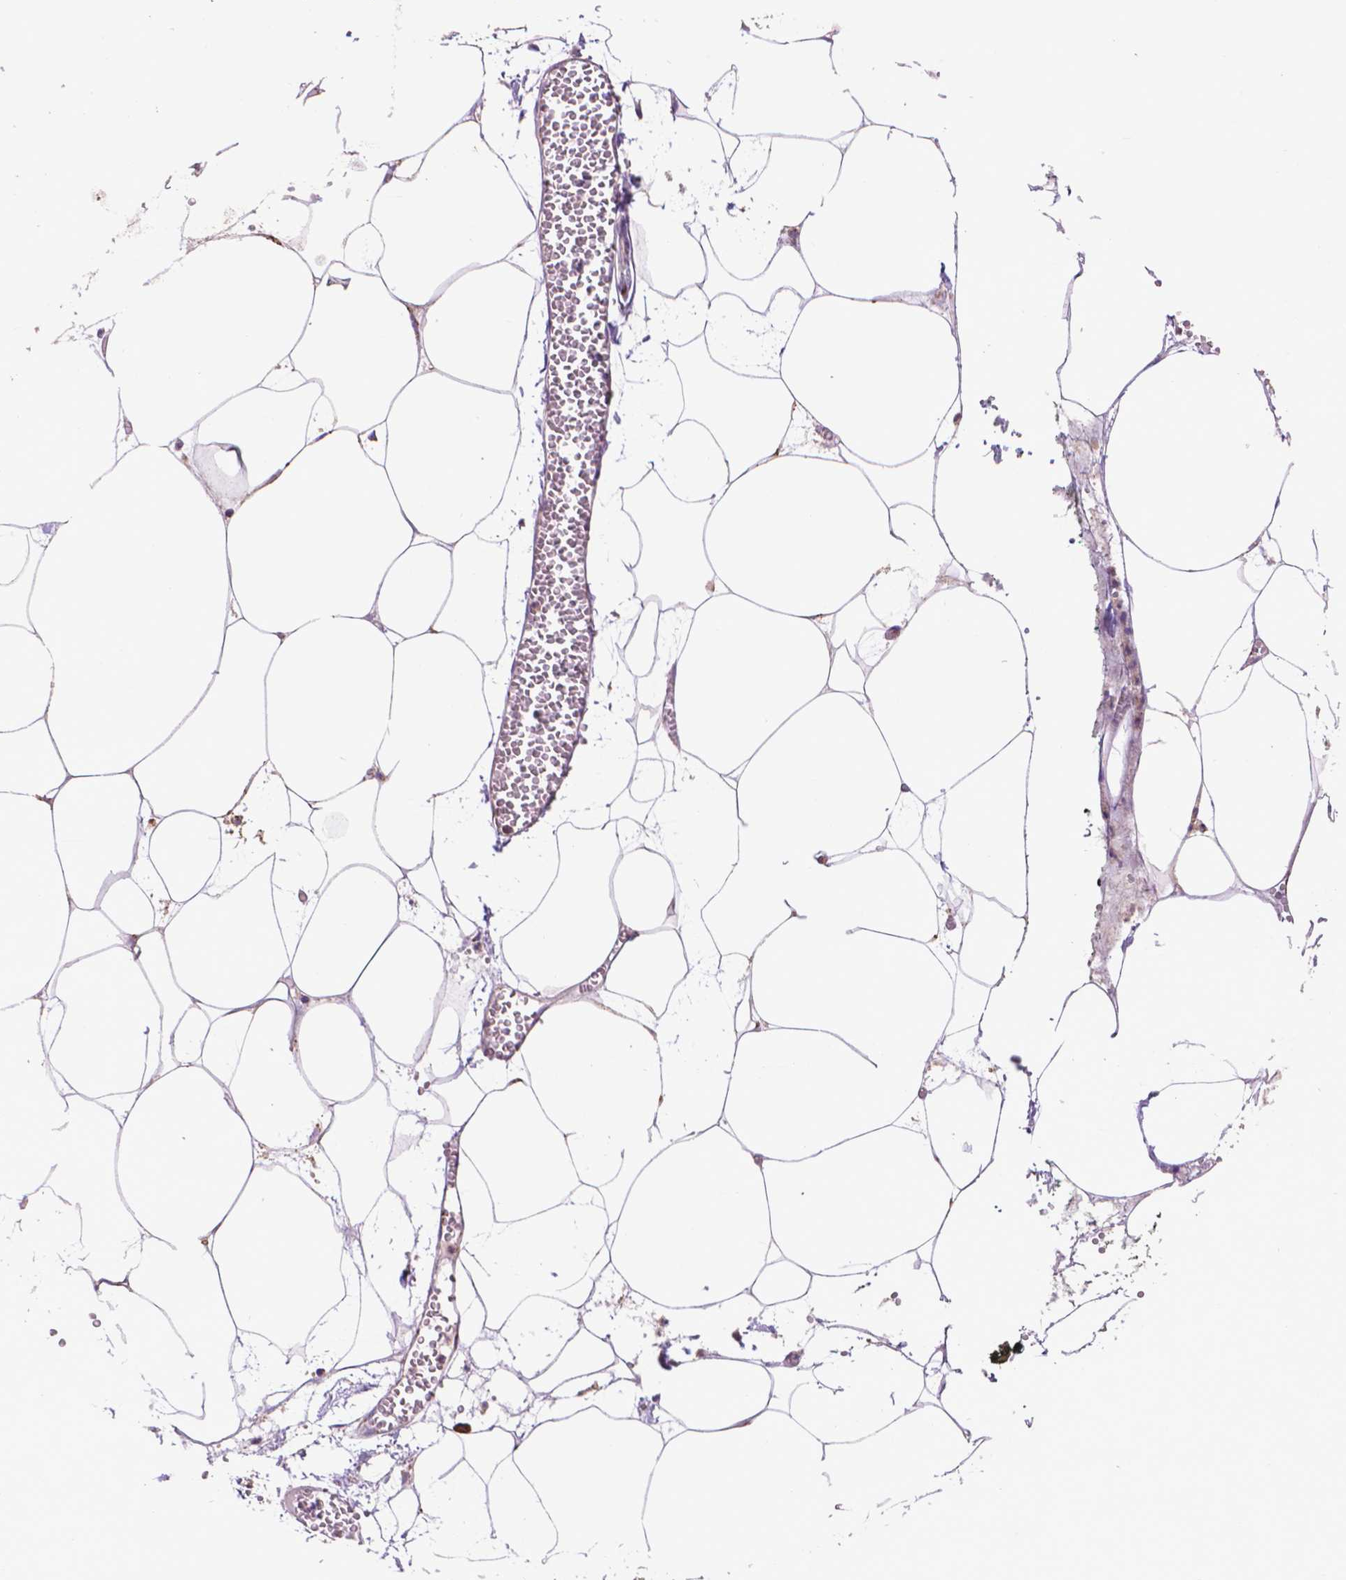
{"staining": {"intensity": "moderate", "quantity": ">75%", "location": "cytoplasmic/membranous"}, "tissue": "adipose tissue", "cell_type": "Adipocytes", "image_type": "normal", "snomed": [{"axis": "morphology", "description": "Normal tissue, NOS"}, {"axis": "topography", "description": "Adipose tissue"}, {"axis": "topography", "description": "Pancreas"}, {"axis": "topography", "description": "Peripheral nerve tissue"}], "caption": "Protein staining of unremarkable adipose tissue exhibits moderate cytoplasmic/membranous positivity in about >75% of adipocytes.", "gene": "GLB1", "patient": {"sex": "female", "age": 58}}